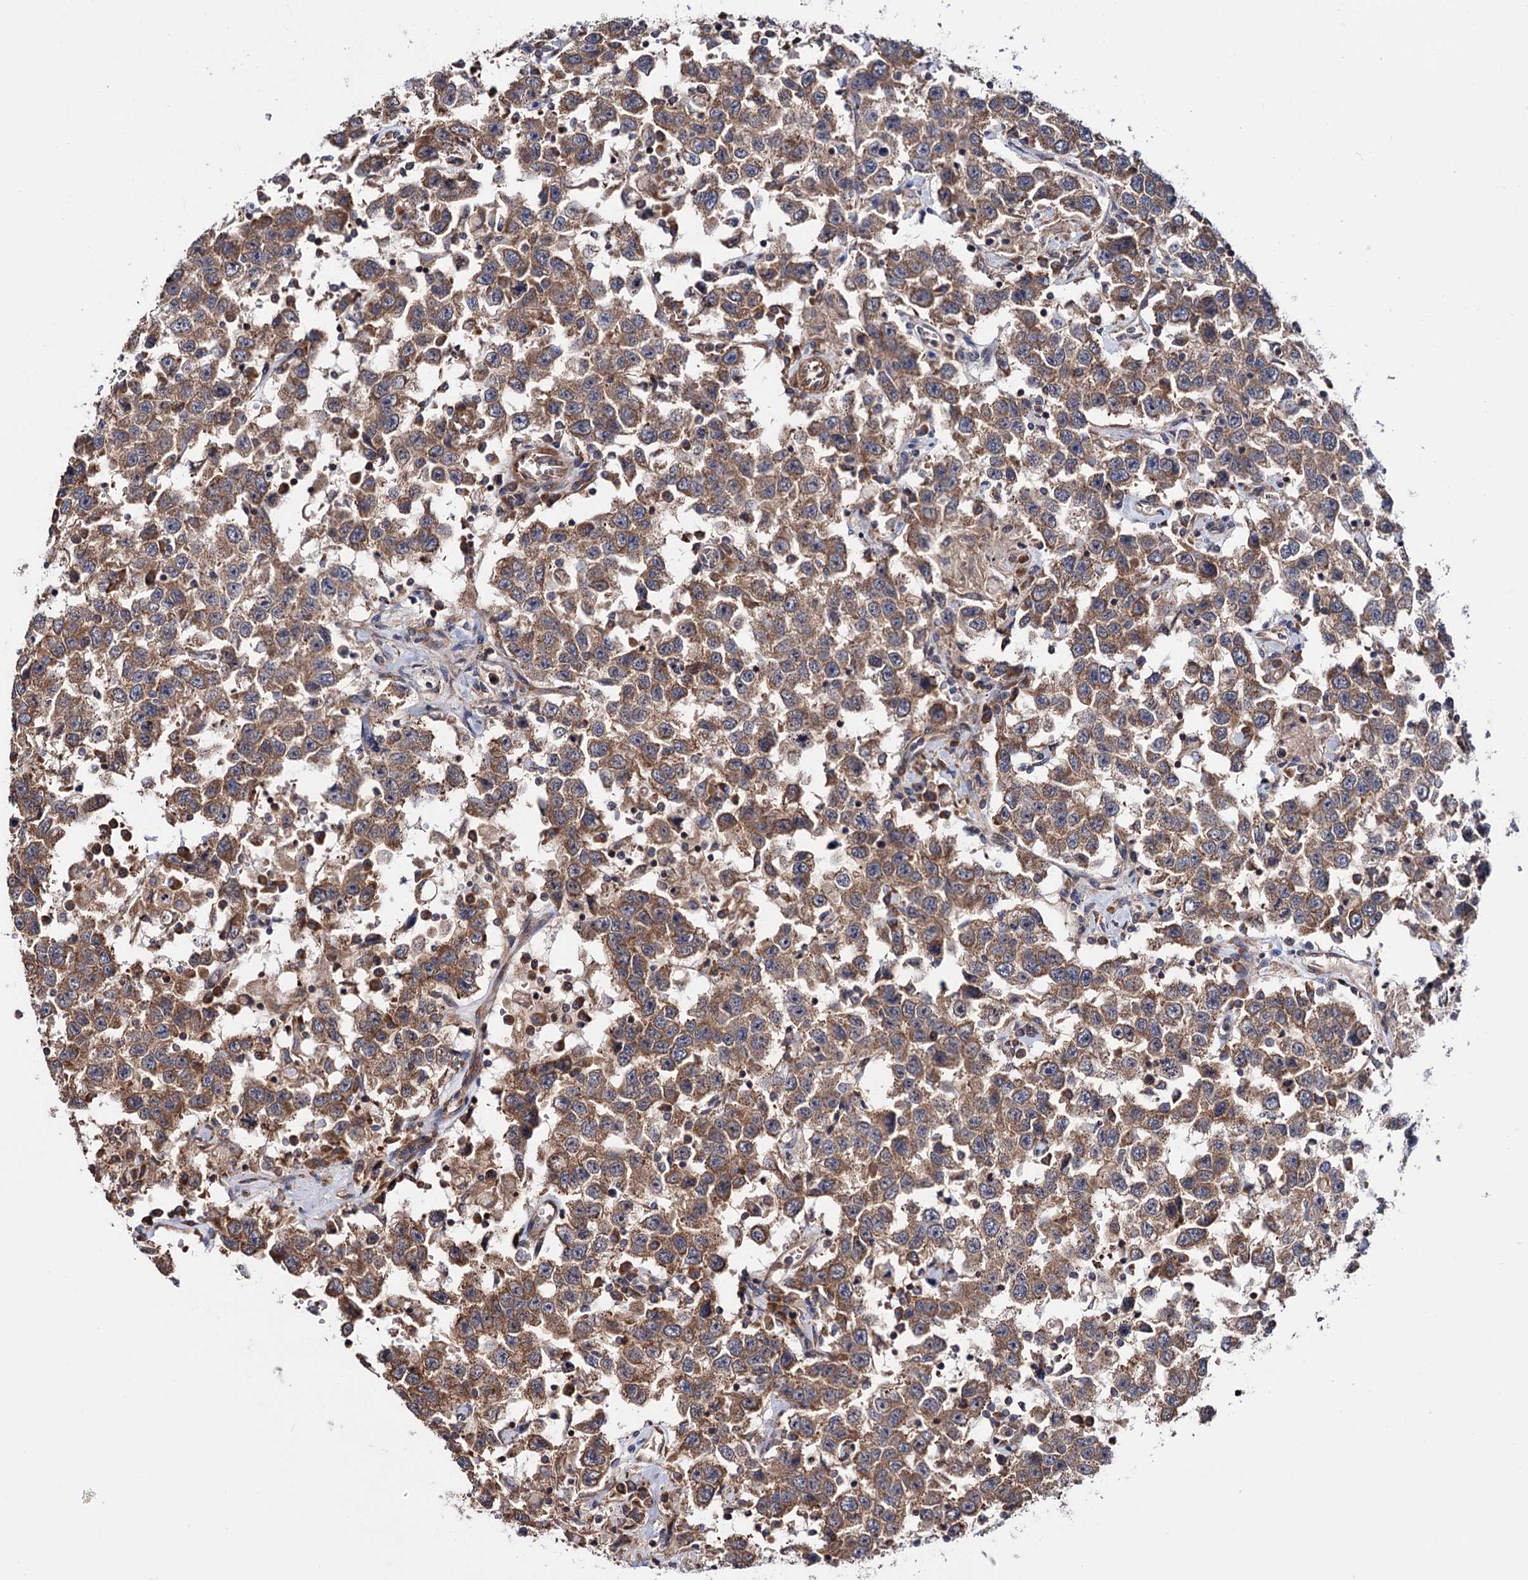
{"staining": {"intensity": "moderate", "quantity": ">75%", "location": "cytoplasmic/membranous"}, "tissue": "testis cancer", "cell_type": "Tumor cells", "image_type": "cancer", "snomed": [{"axis": "morphology", "description": "Seminoma, NOS"}, {"axis": "topography", "description": "Testis"}], "caption": "This is an image of immunohistochemistry staining of testis seminoma, which shows moderate positivity in the cytoplasmic/membranous of tumor cells.", "gene": "FERMT2", "patient": {"sex": "male", "age": 41}}